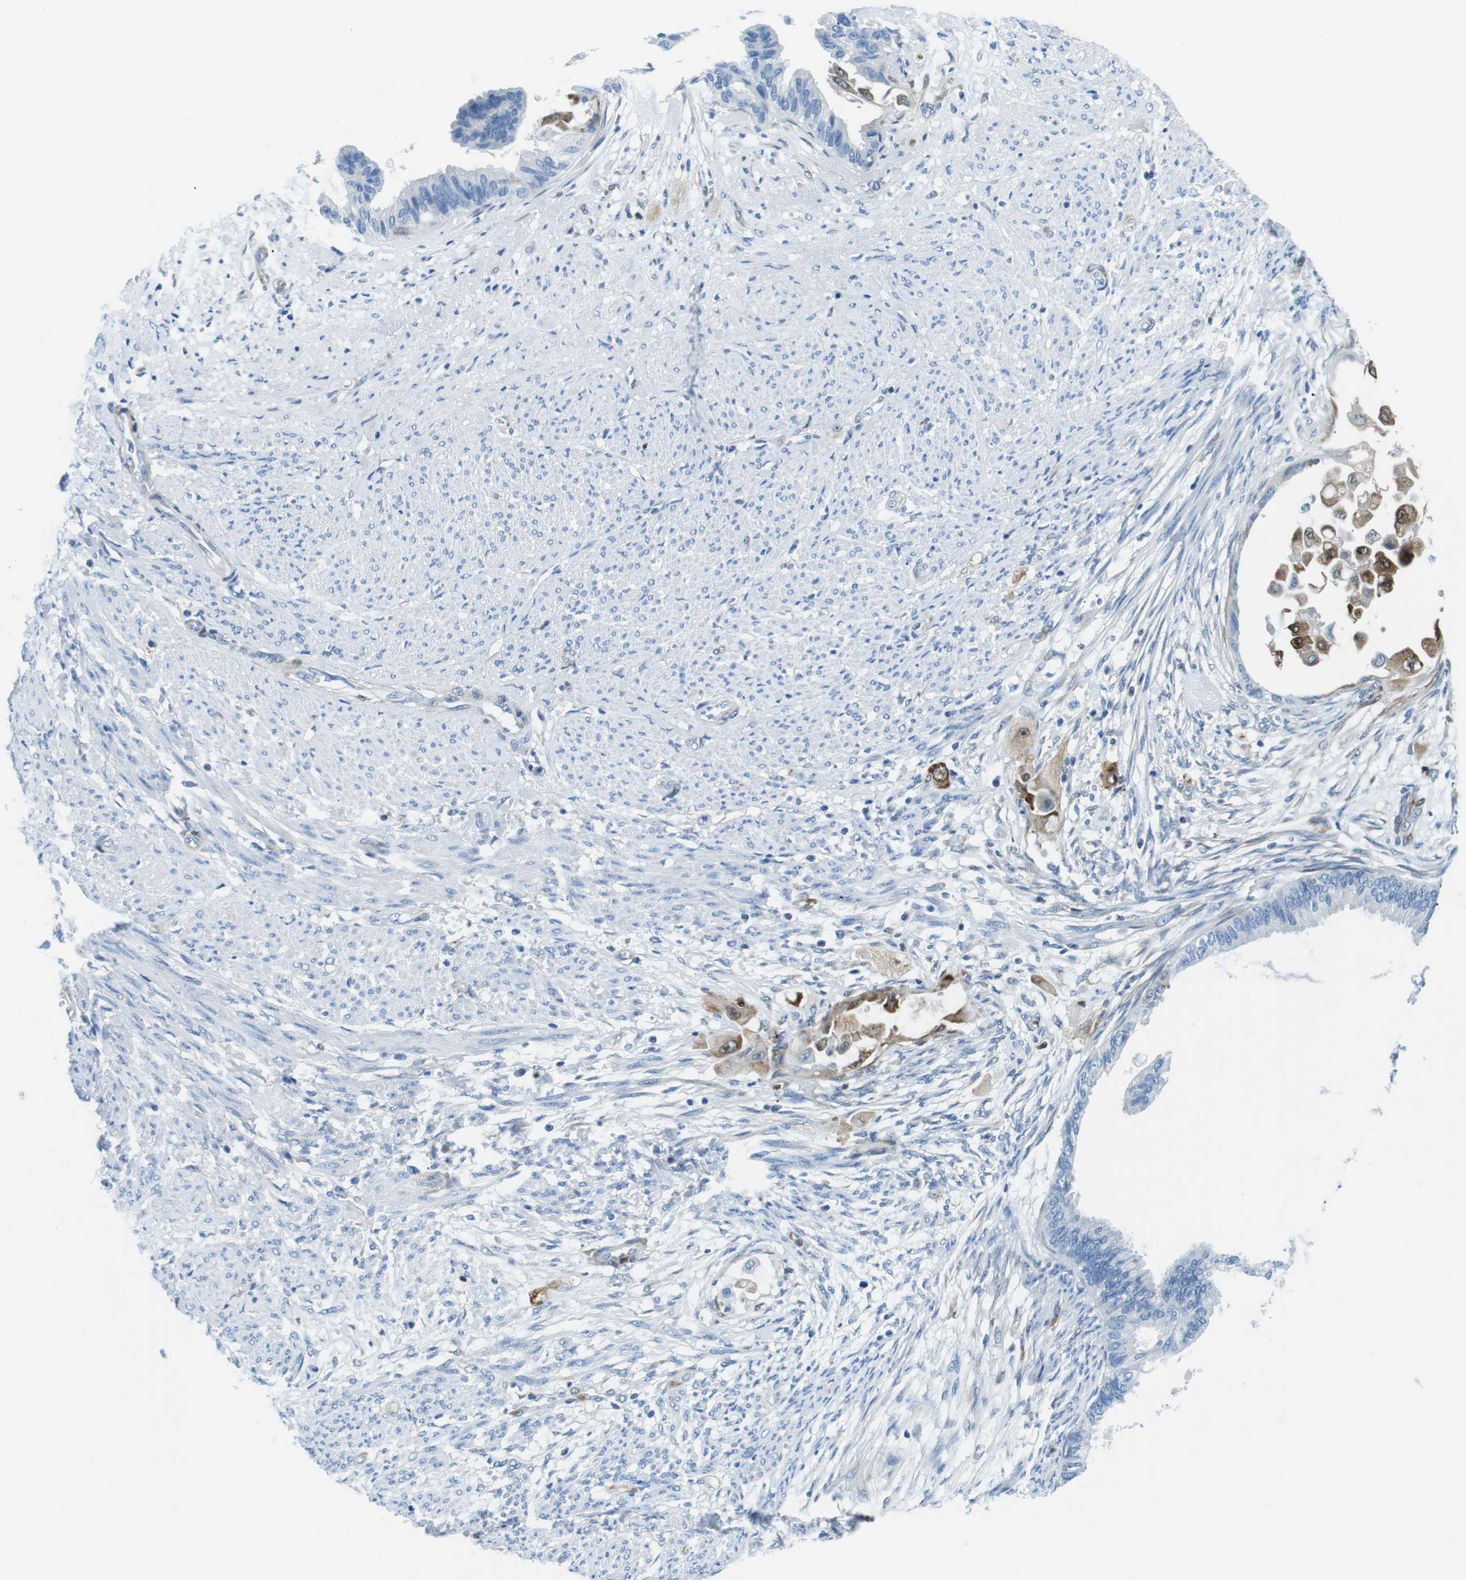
{"staining": {"intensity": "negative", "quantity": "none", "location": "none"}, "tissue": "cervical cancer", "cell_type": "Tumor cells", "image_type": "cancer", "snomed": [{"axis": "morphology", "description": "Normal tissue, NOS"}, {"axis": "morphology", "description": "Adenocarcinoma, NOS"}, {"axis": "topography", "description": "Cervix"}, {"axis": "topography", "description": "Endometrium"}], "caption": "Immunohistochemistry photomicrograph of neoplastic tissue: human cervical cancer stained with DAB (3,3'-diaminobenzidine) demonstrates no significant protein expression in tumor cells. (Stains: DAB (3,3'-diaminobenzidine) IHC with hematoxylin counter stain, Microscopy: brightfield microscopy at high magnification).", "gene": "PHLDA1", "patient": {"sex": "female", "age": 86}}